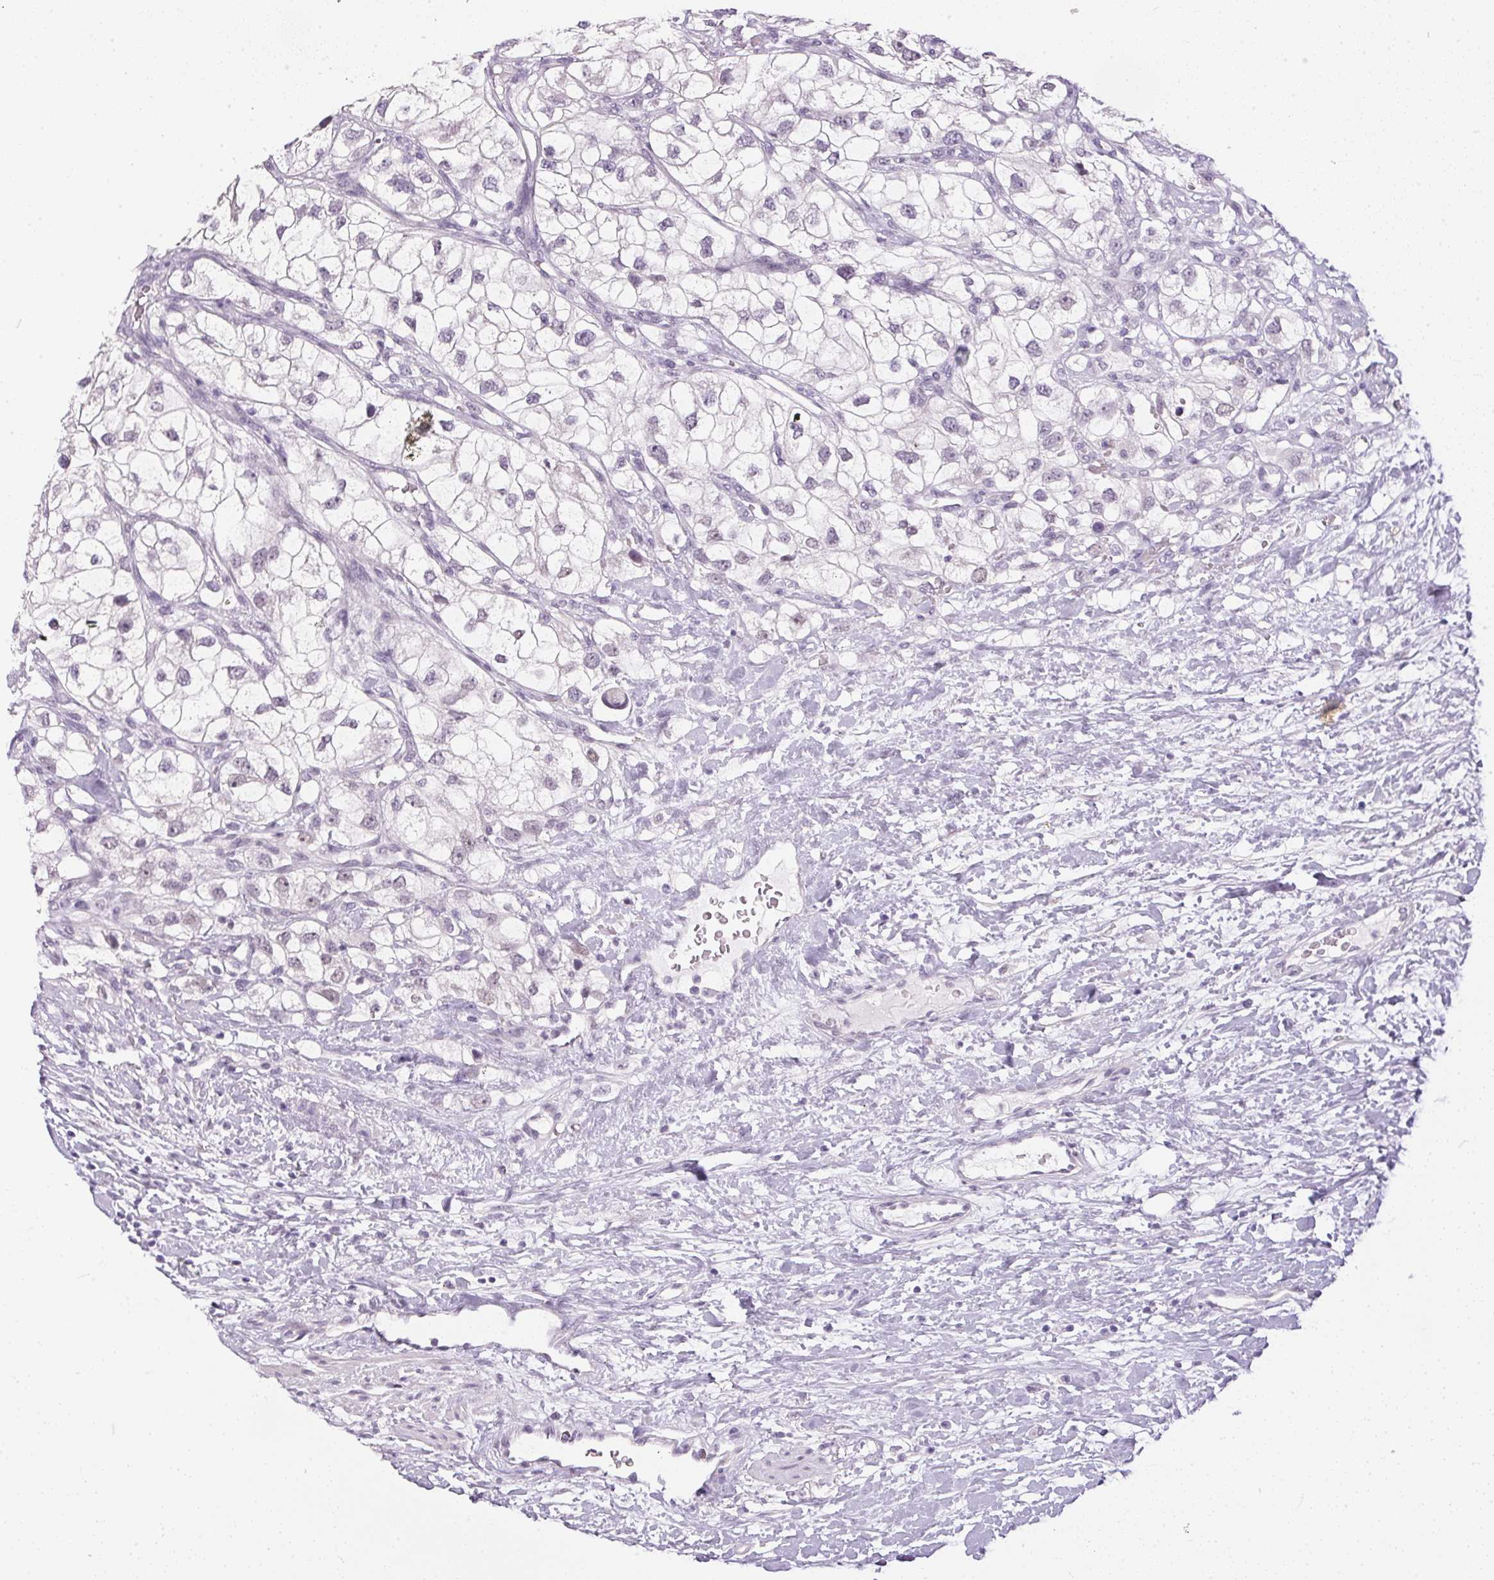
{"staining": {"intensity": "negative", "quantity": "none", "location": "none"}, "tissue": "renal cancer", "cell_type": "Tumor cells", "image_type": "cancer", "snomed": [{"axis": "morphology", "description": "Adenocarcinoma, NOS"}, {"axis": "topography", "description": "Kidney"}], "caption": "This histopathology image is of renal cancer stained with immunohistochemistry to label a protein in brown with the nuclei are counter-stained blue. There is no expression in tumor cells.", "gene": "GBP6", "patient": {"sex": "male", "age": 59}}